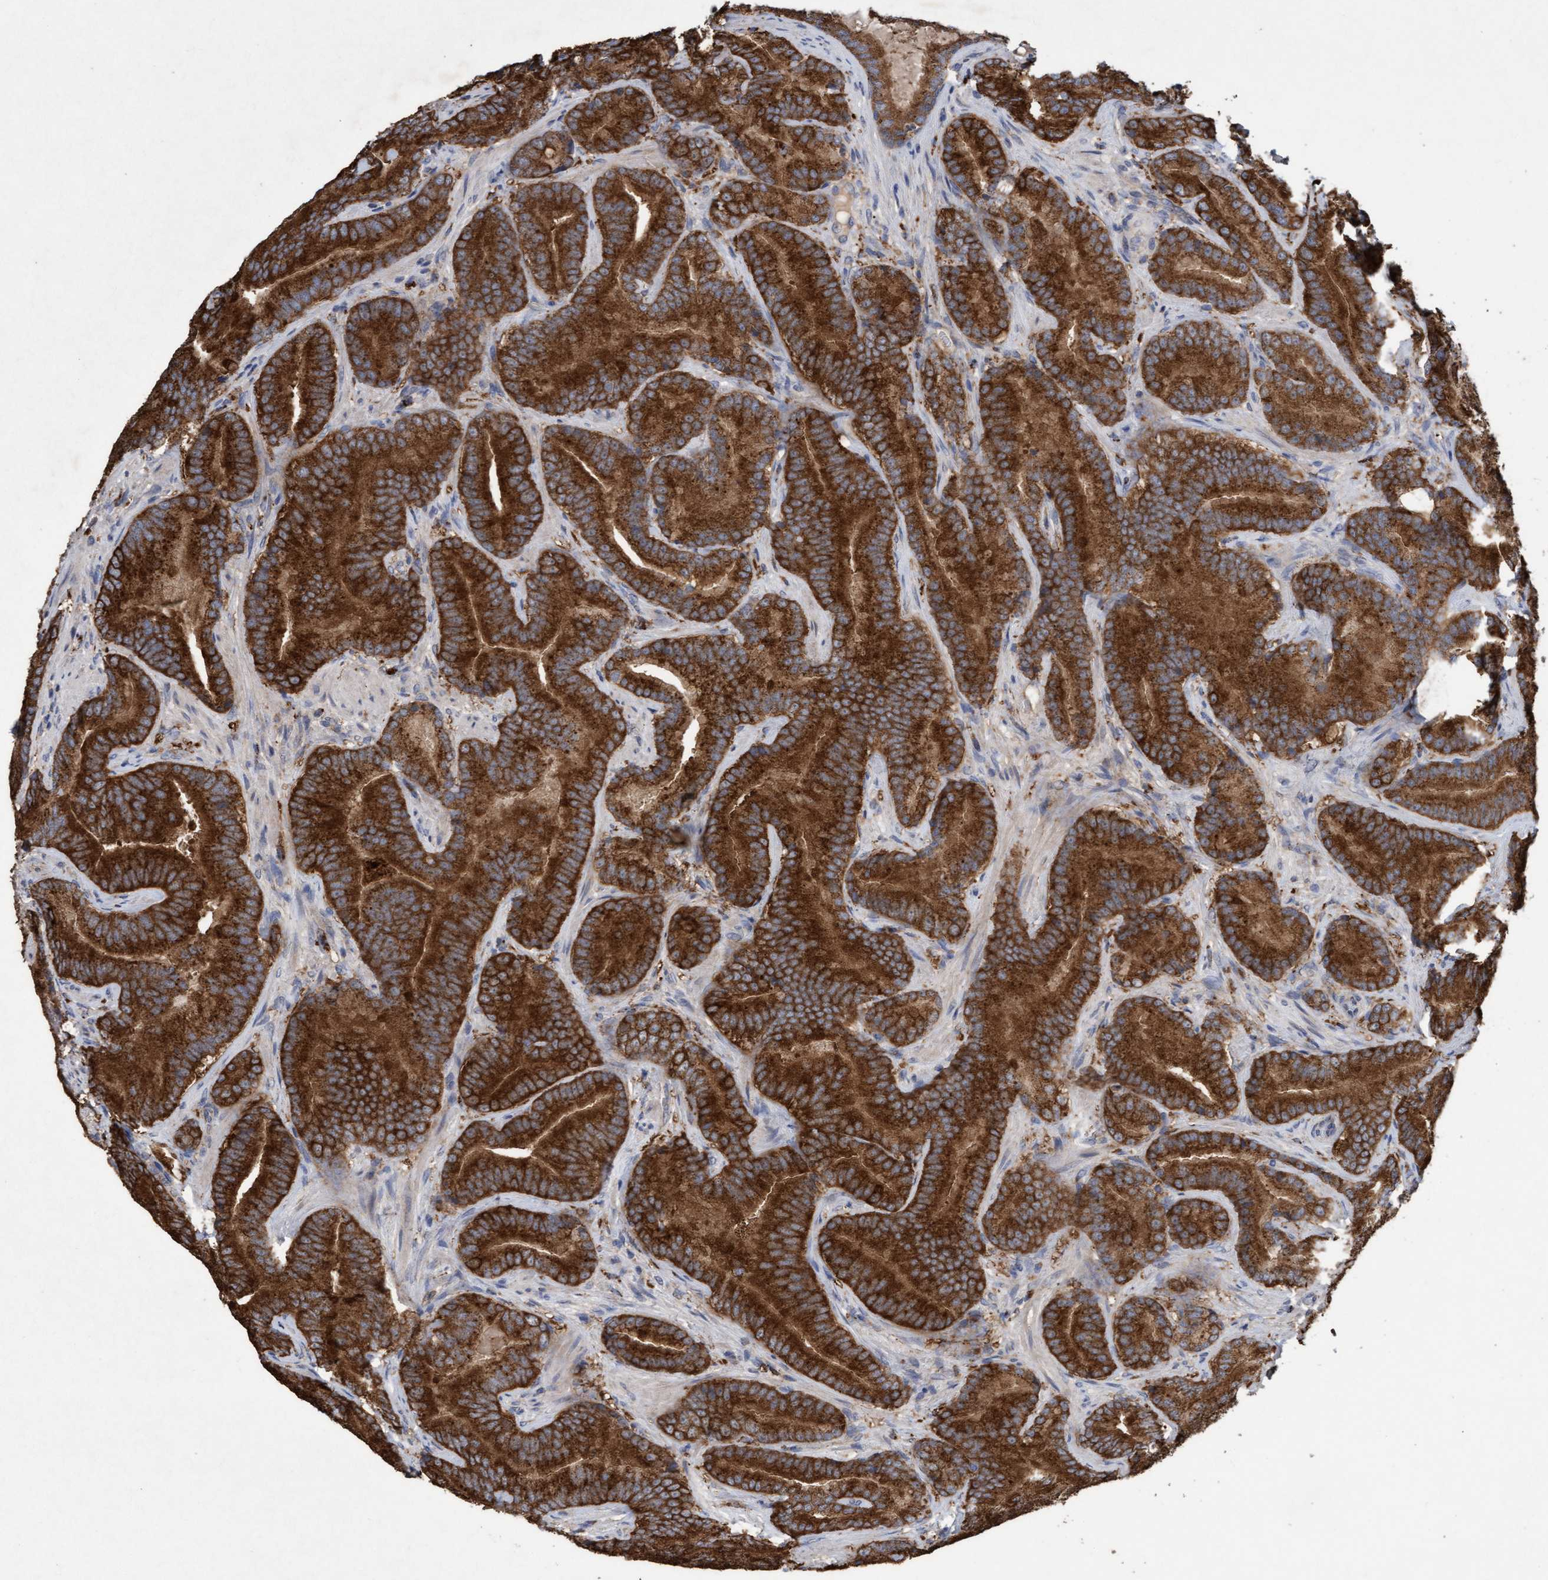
{"staining": {"intensity": "strong", "quantity": ">75%", "location": "cytoplasmic/membranous"}, "tissue": "prostate cancer", "cell_type": "Tumor cells", "image_type": "cancer", "snomed": [{"axis": "morphology", "description": "Adenocarcinoma, High grade"}, {"axis": "topography", "description": "Prostate"}], "caption": "Protein expression analysis of human prostate cancer (adenocarcinoma (high-grade)) reveals strong cytoplasmic/membranous expression in about >75% of tumor cells. (DAB IHC with brightfield microscopy, high magnification).", "gene": "ATPAF2", "patient": {"sex": "male", "age": 55}}